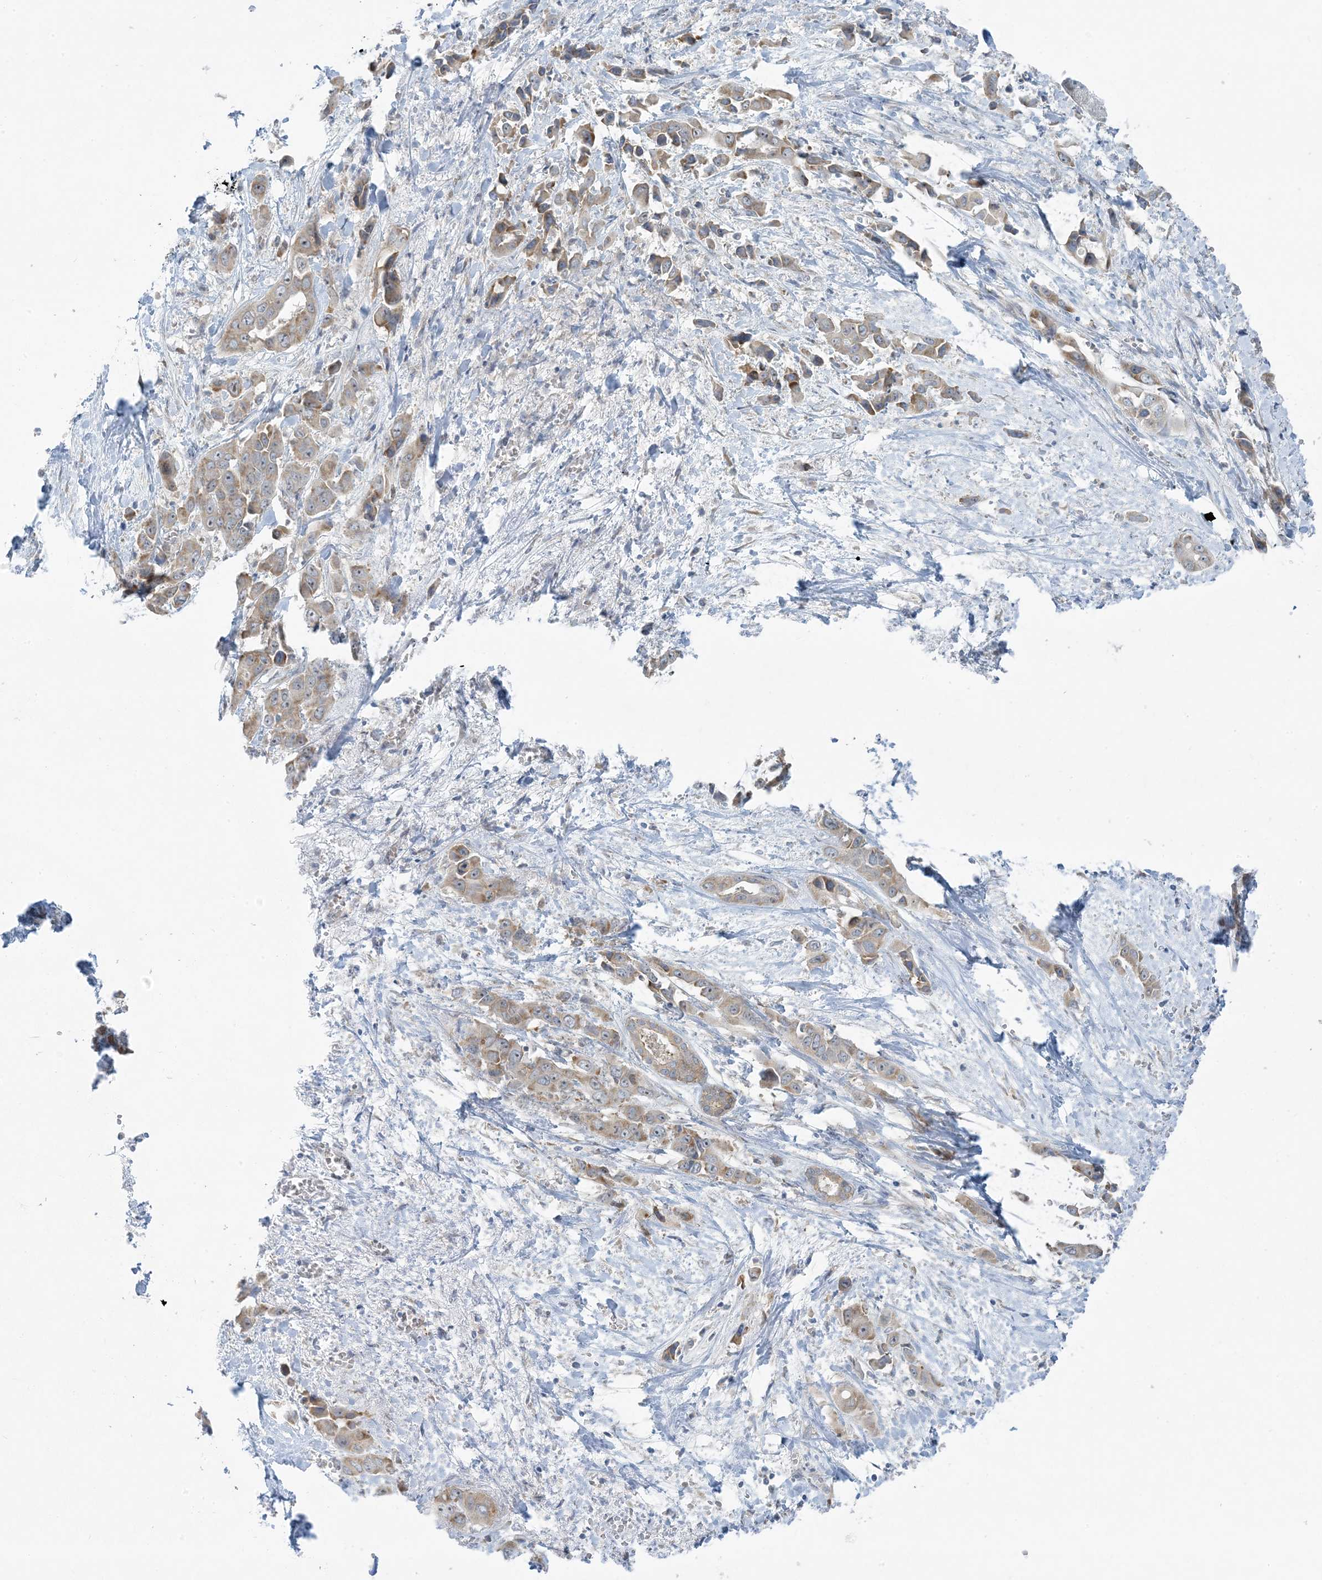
{"staining": {"intensity": "moderate", "quantity": "25%-75%", "location": "cytoplasmic/membranous"}, "tissue": "liver cancer", "cell_type": "Tumor cells", "image_type": "cancer", "snomed": [{"axis": "morphology", "description": "Cholangiocarcinoma"}, {"axis": "topography", "description": "Liver"}], "caption": "There is medium levels of moderate cytoplasmic/membranous expression in tumor cells of cholangiocarcinoma (liver), as demonstrated by immunohistochemical staining (brown color).", "gene": "SCN3A", "patient": {"sex": "female", "age": 52}}